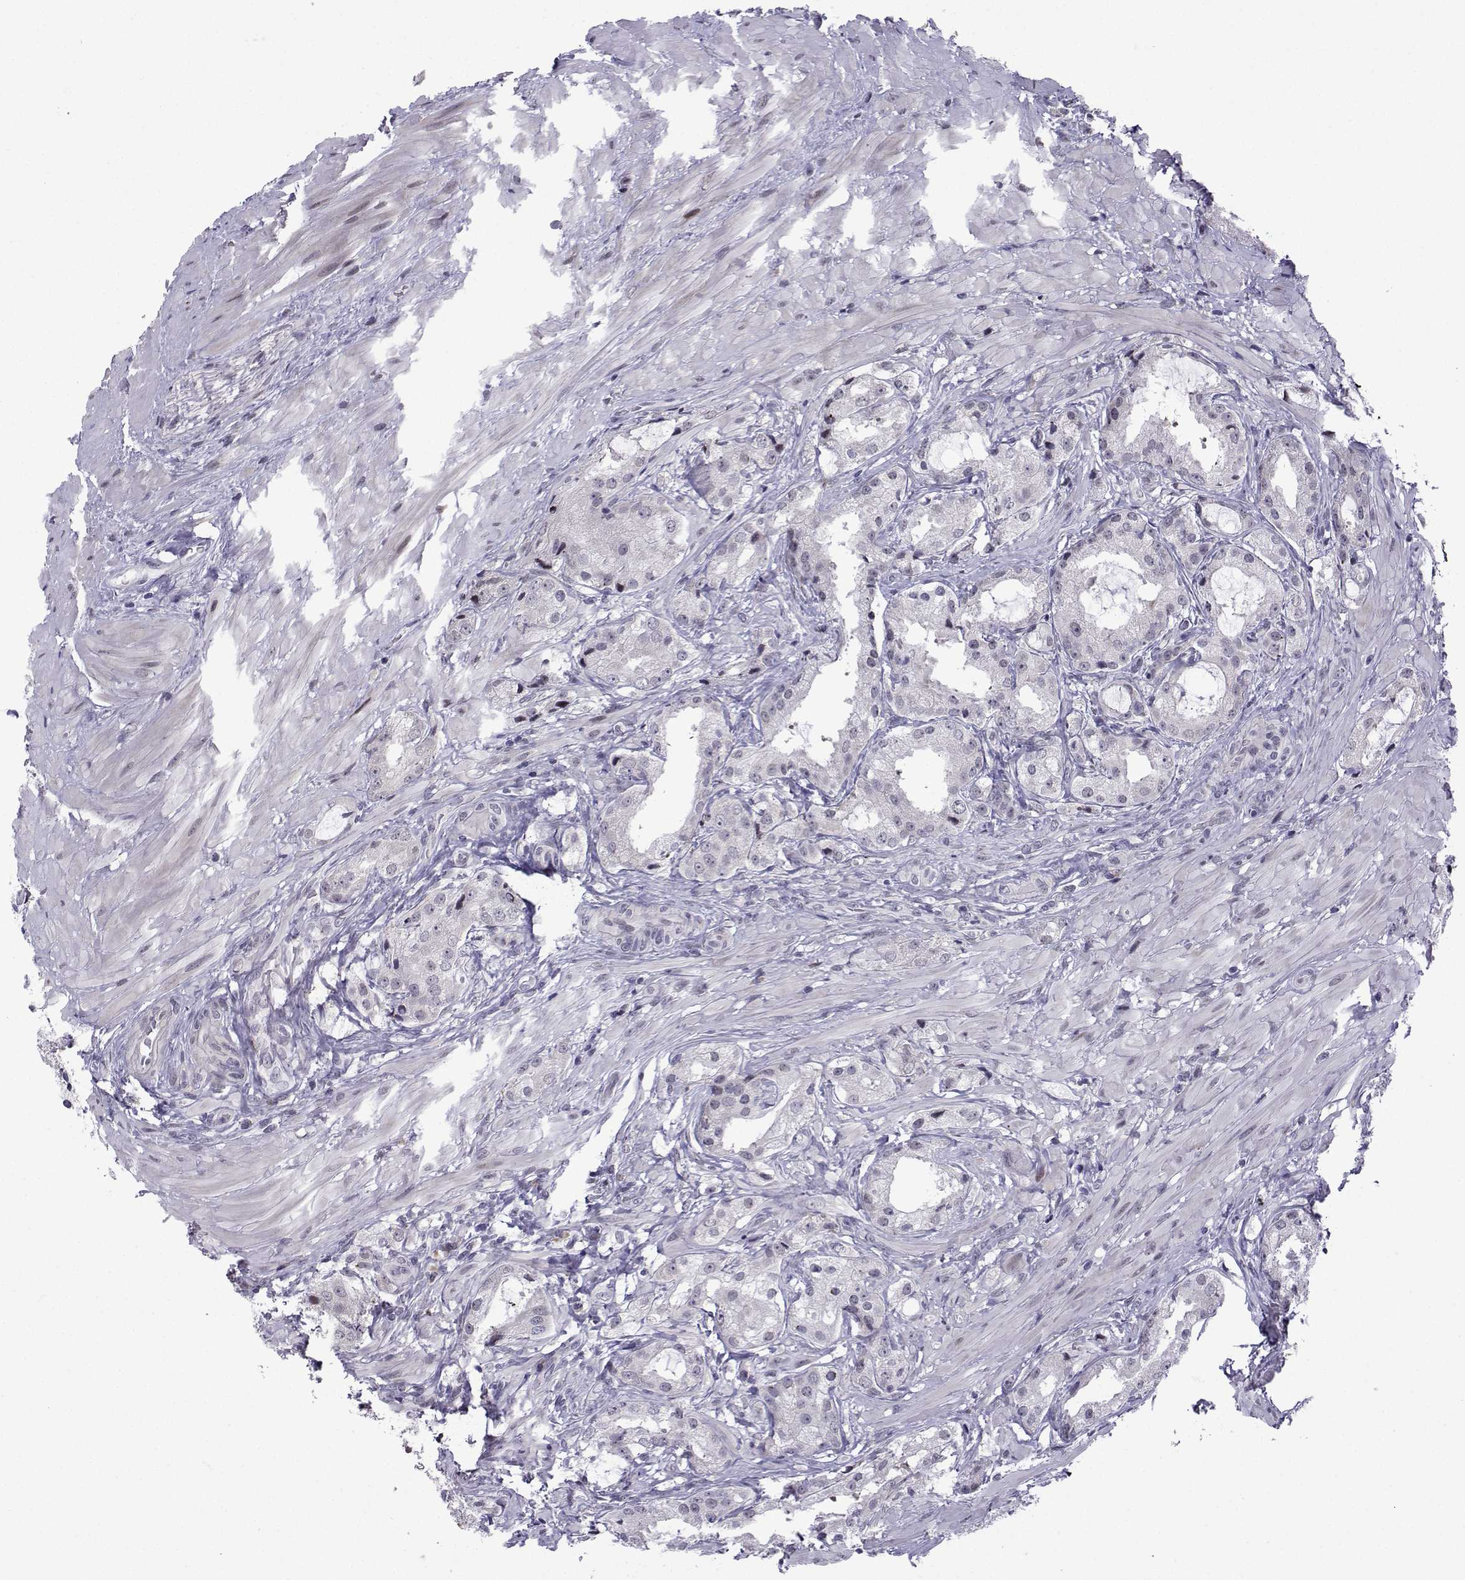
{"staining": {"intensity": "negative", "quantity": "none", "location": "none"}, "tissue": "prostate cancer", "cell_type": "Tumor cells", "image_type": "cancer", "snomed": [{"axis": "morphology", "description": "Adenocarcinoma, NOS"}, {"axis": "morphology", "description": "Adenocarcinoma, High grade"}, {"axis": "topography", "description": "Prostate"}], "caption": "This histopathology image is of prostate cancer stained with immunohistochemistry to label a protein in brown with the nuclei are counter-stained blue. There is no expression in tumor cells. The staining is performed using DAB brown chromogen with nuclei counter-stained in using hematoxylin.", "gene": "FGF3", "patient": {"sex": "male", "age": 64}}